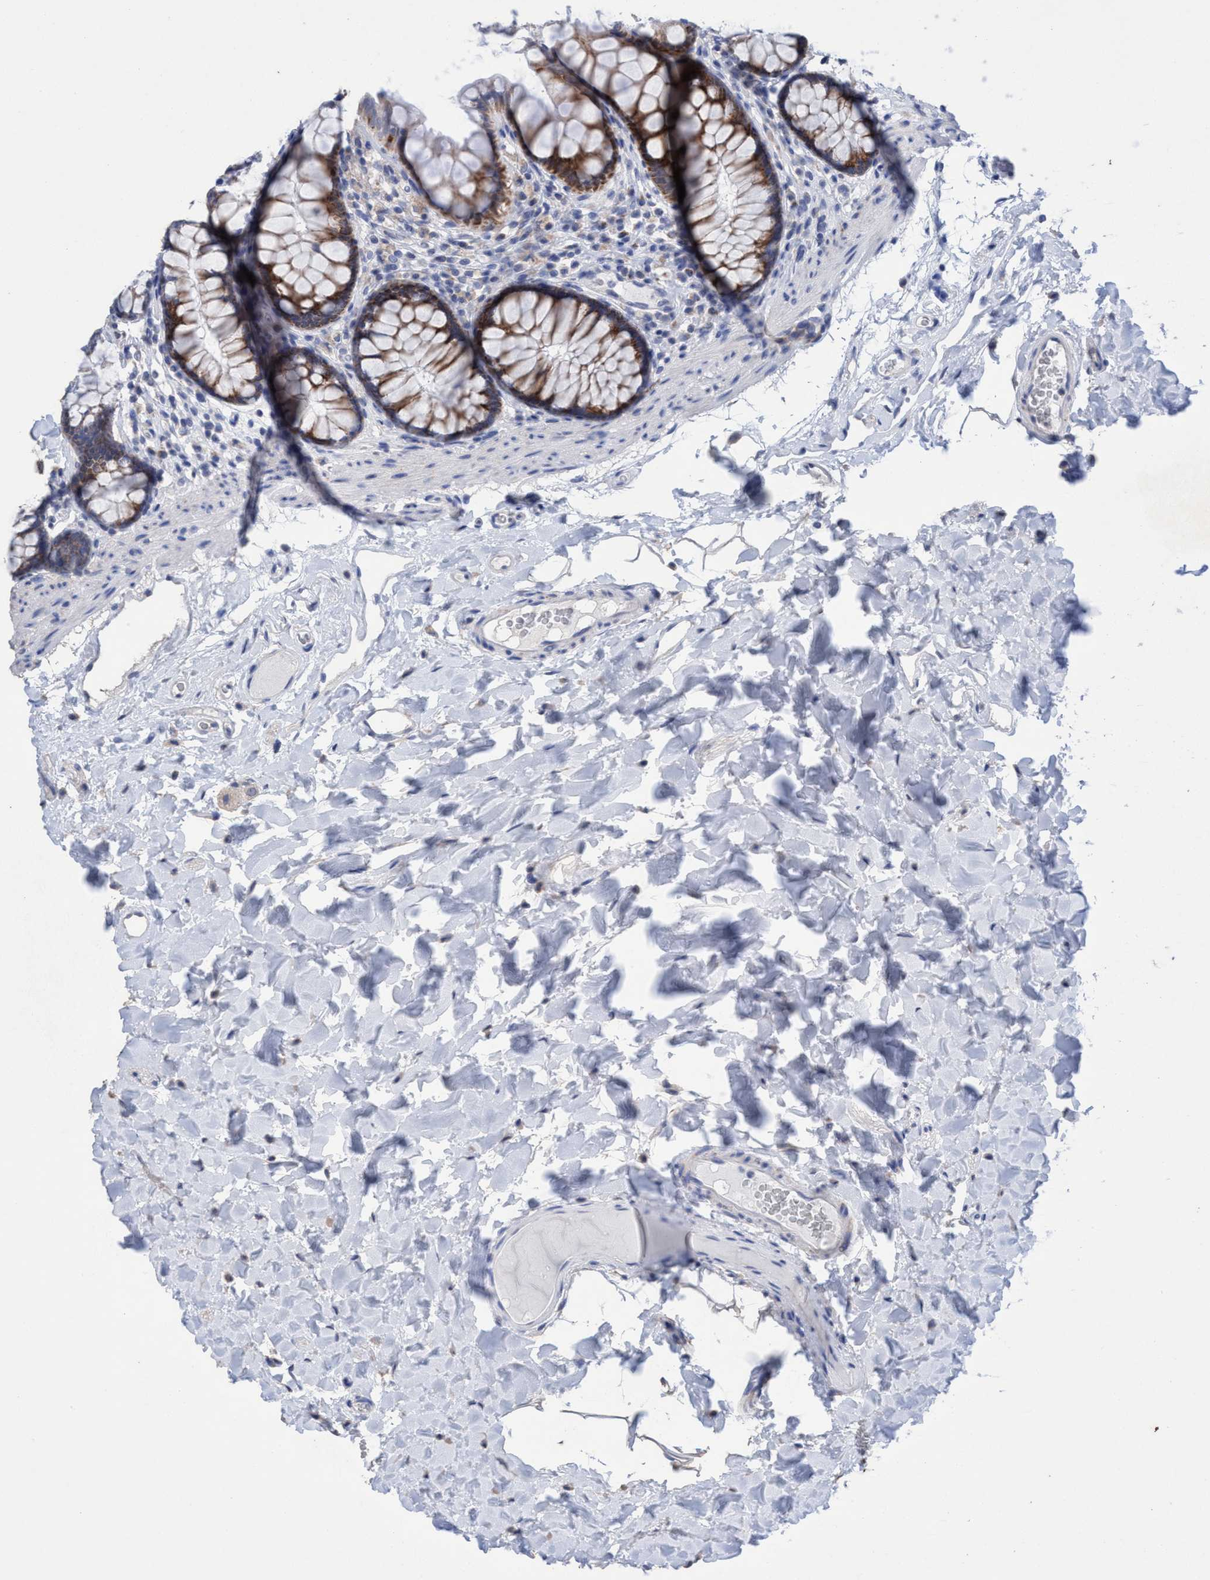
{"staining": {"intensity": "negative", "quantity": "none", "location": "none"}, "tissue": "colon", "cell_type": "Endothelial cells", "image_type": "normal", "snomed": [{"axis": "morphology", "description": "Normal tissue, NOS"}, {"axis": "topography", "description": "Colon"}], "caption": "A micrograph of colon stained for a protein shows no brown staining in endothelial cells.", "gene": "RSAD1", "patient": {"sex": "female", "age": 55}}